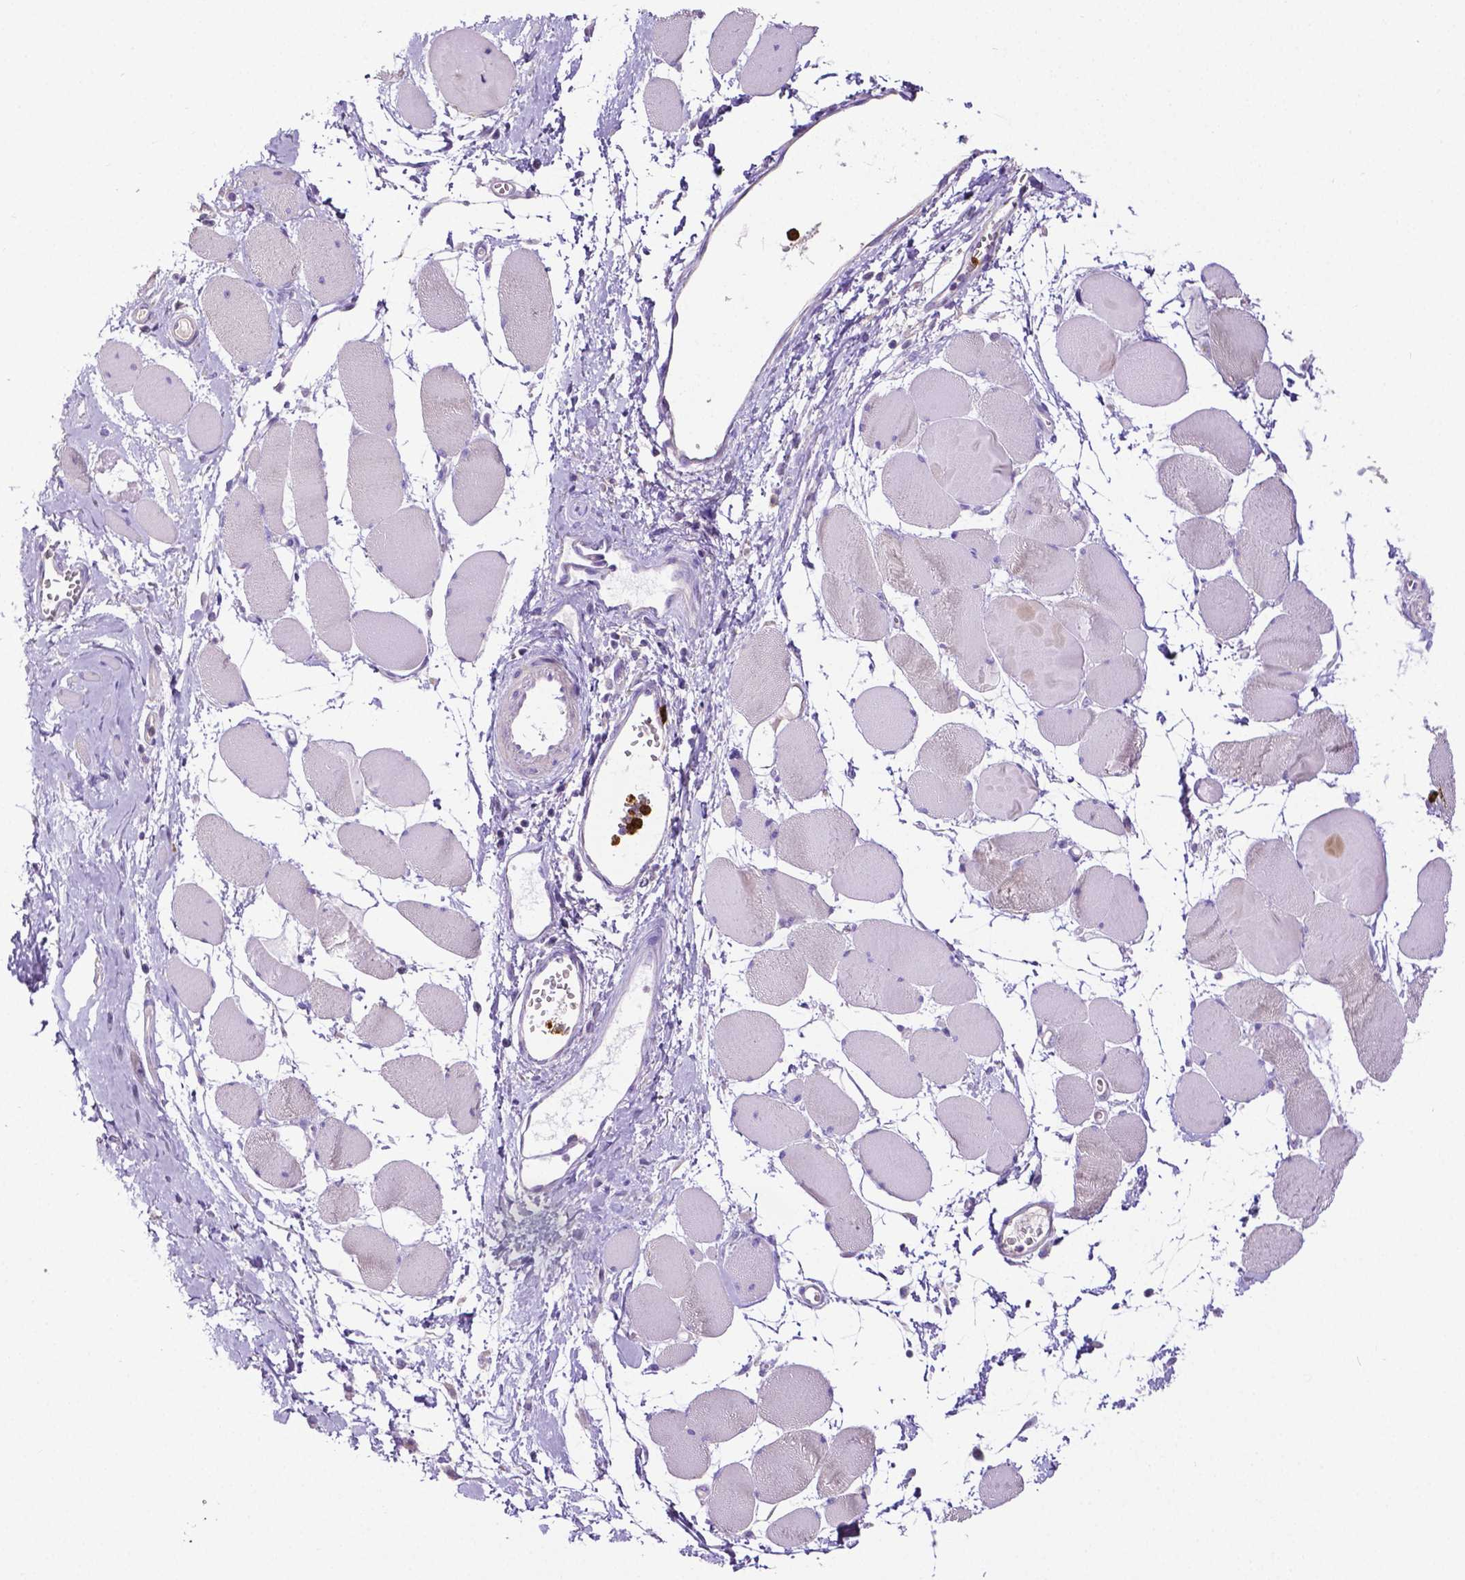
{"staining": {"intensity": "weak", "quantity": "<25%", "location": "cytoplasmic/membranous"}, "tissue": "skeletal muscle", "cell_type": "Myocytes", "image_type": "normal", "snomed": [{"axis": "morphology", "description": "Normal tissue, NOS"}, {"axis": "topography", "description": "Skeletal muscle"}], "caption": "Normal skeletal muscle was stained to show a protein in brown. There is no significant positivity in myocytes. The staining was performed using DAB (3,3'-diaminobenzidine) to visualize the protein expression in brown, while the nuclei were stained in blue with hematoxylin (Magnification: 20x).", "gene": "MMP9", "patient": {"sex": "female", "age": 75}}